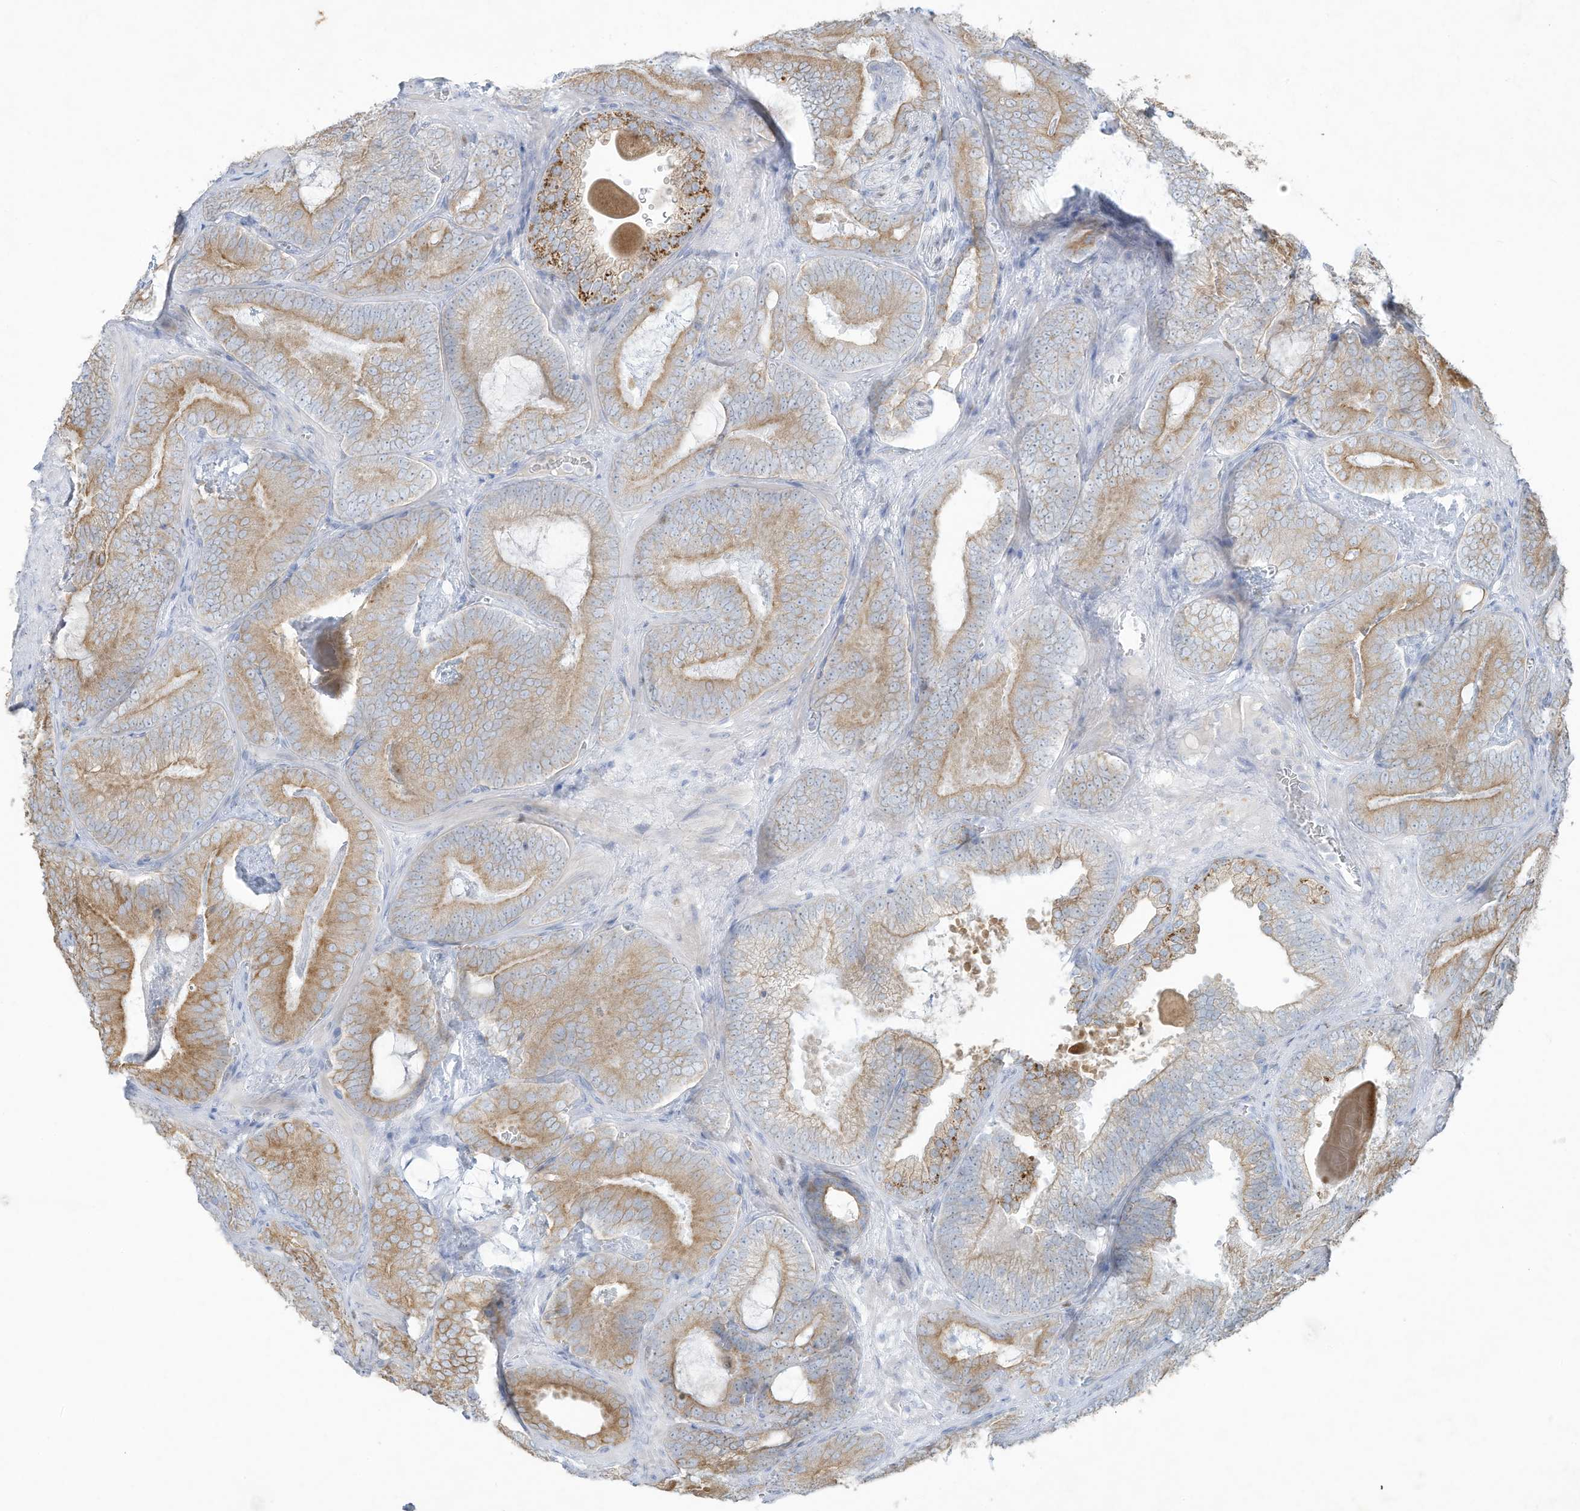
{"staining": {"intensity": "moderate", "quantity": ">75%", "location": "cytoplasmic/membranous"}, "tissue": "prostate cancer", "cell_type": "Tumor cells", "image_type": "cancer", "snomed": [{"axis": "morphology", "description": "Adenocarcinoma, High grade"}, {"axis": "topography", "description": "Prostate"}], "caption": "Prostate cancer (high-grade adenocarcinoma) tissue reveals moderate cytoplasmic/membranous staining in about >75% of tumor cells", "gene": "TUBE1", "patient": {"sex": "male", "age": 66}}